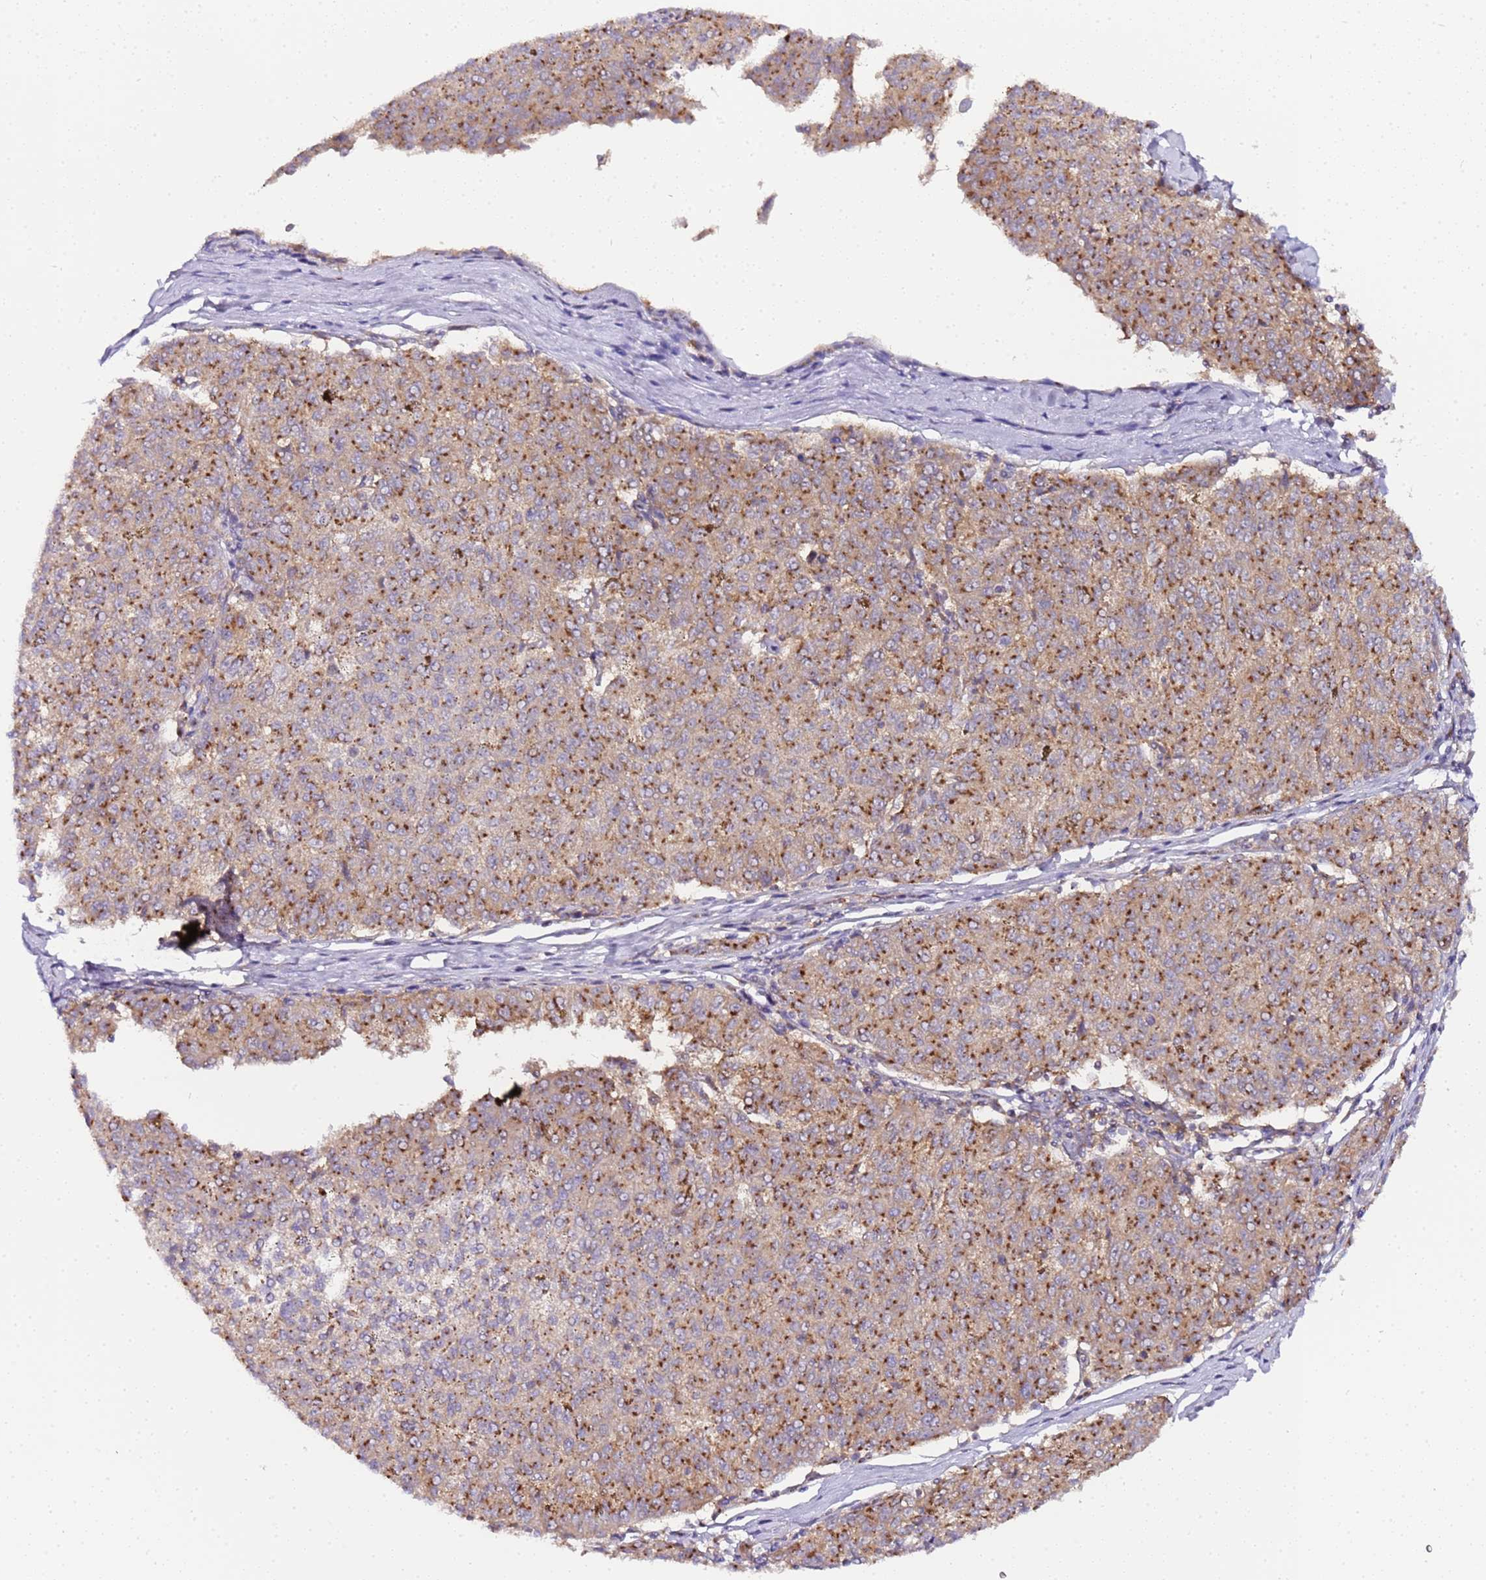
{"staining": {"intensity": "moderate", "quantity": ">75%", "location": "cytoplasmic/membranous"}, "tissue": "melanoma", "cell_type": "Tumor cells", "image_type": "cancer", "snomed": [{"axis": "morphology", "description": "Malignant melanoma, NOS"}, {"axis": "topography", "description": "Skin"}], "caption": "IHC of melanoma displays medium levels of moderate cytoplasmic/membranous expression in about >75% of tumor cells. The staining is performed using DAB brown chromogen to label protein expression. The nuclei are counter-stained blue using hematoxylin.", "gene": "MRPL49", "patient": {"sex": "female", "age": 72}}